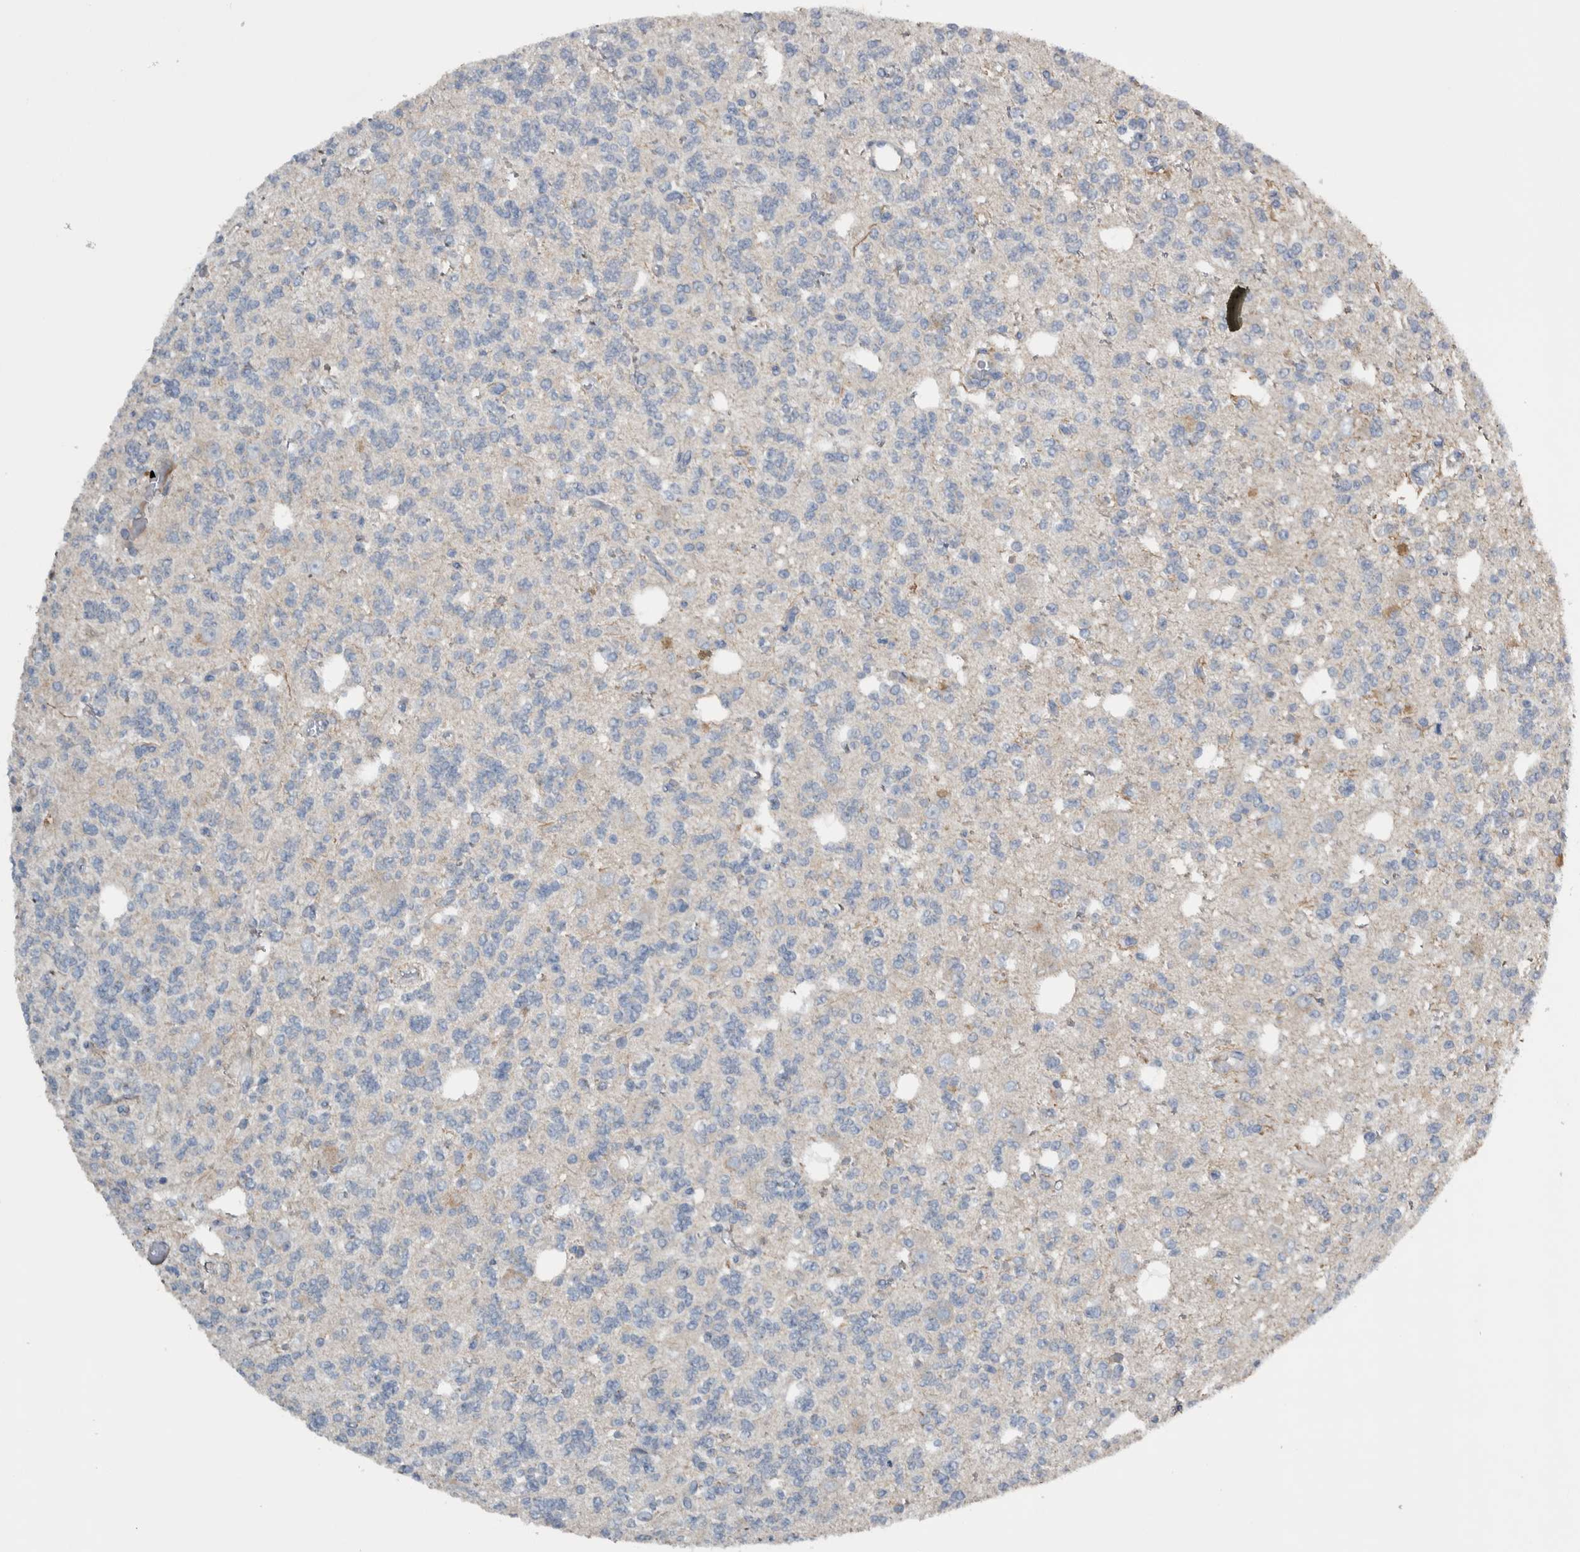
{"staining": {"intensity": "negative", "quantity": "none", "location": "none"}, "tissue": "glioma", "cell_type": "Tumor cells", "image_type": "cancer", "snomed": [{"axis": "morphology", "description": "Glioma, malignant, Low grade"}, {"axis": "topography", "description": "Brain"}], "caption": "DAB immunohistochemical staining of malignant glioma (low-grade) exhibits no significant staining in tumor cells. (DAB immunohistochemistry (IHC), high magnification).", "gene": "NT5C2", "patient": {"sex": "male", "age": 38}}